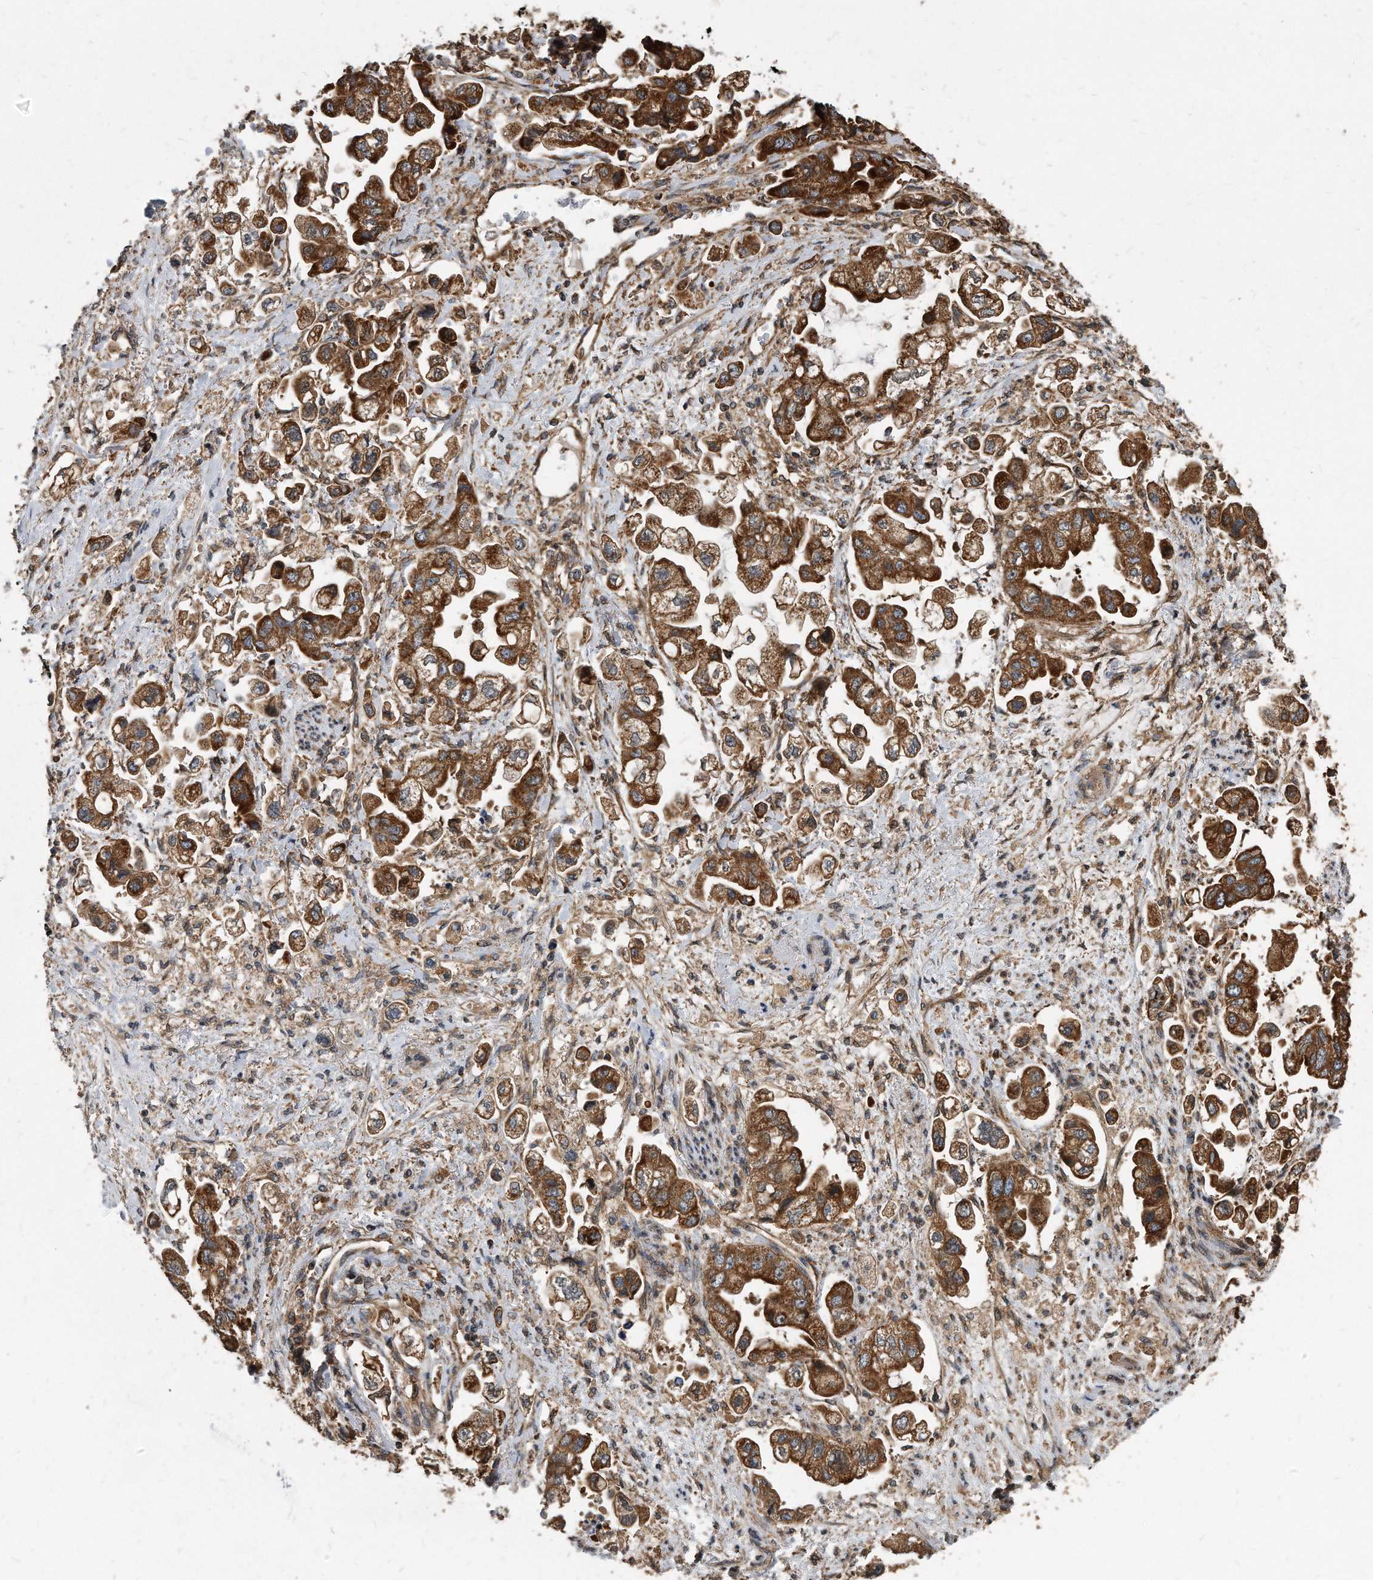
{"staining": {"intensity": "strong", "quantity": ">75%", "location": "cytoplasmic/membranous"}, "tissue": "stomach cancer", "cell_type": "Tumor cells", "image_type": "cancer", "snomed": [{"axis": "morphology", "description": "Adenocarcinoma, NOS"}, {"axis": "topography", "description": "Stomach"}], "caption": "This is an image of immunohistochemistry staining of stomach cancer (adenocarcinoma), which shows strong staining in the cytoplasmic/membranous of tumor cells.", "gene": "FAM136A", "patient": {"sex": "male", "age": 62}}